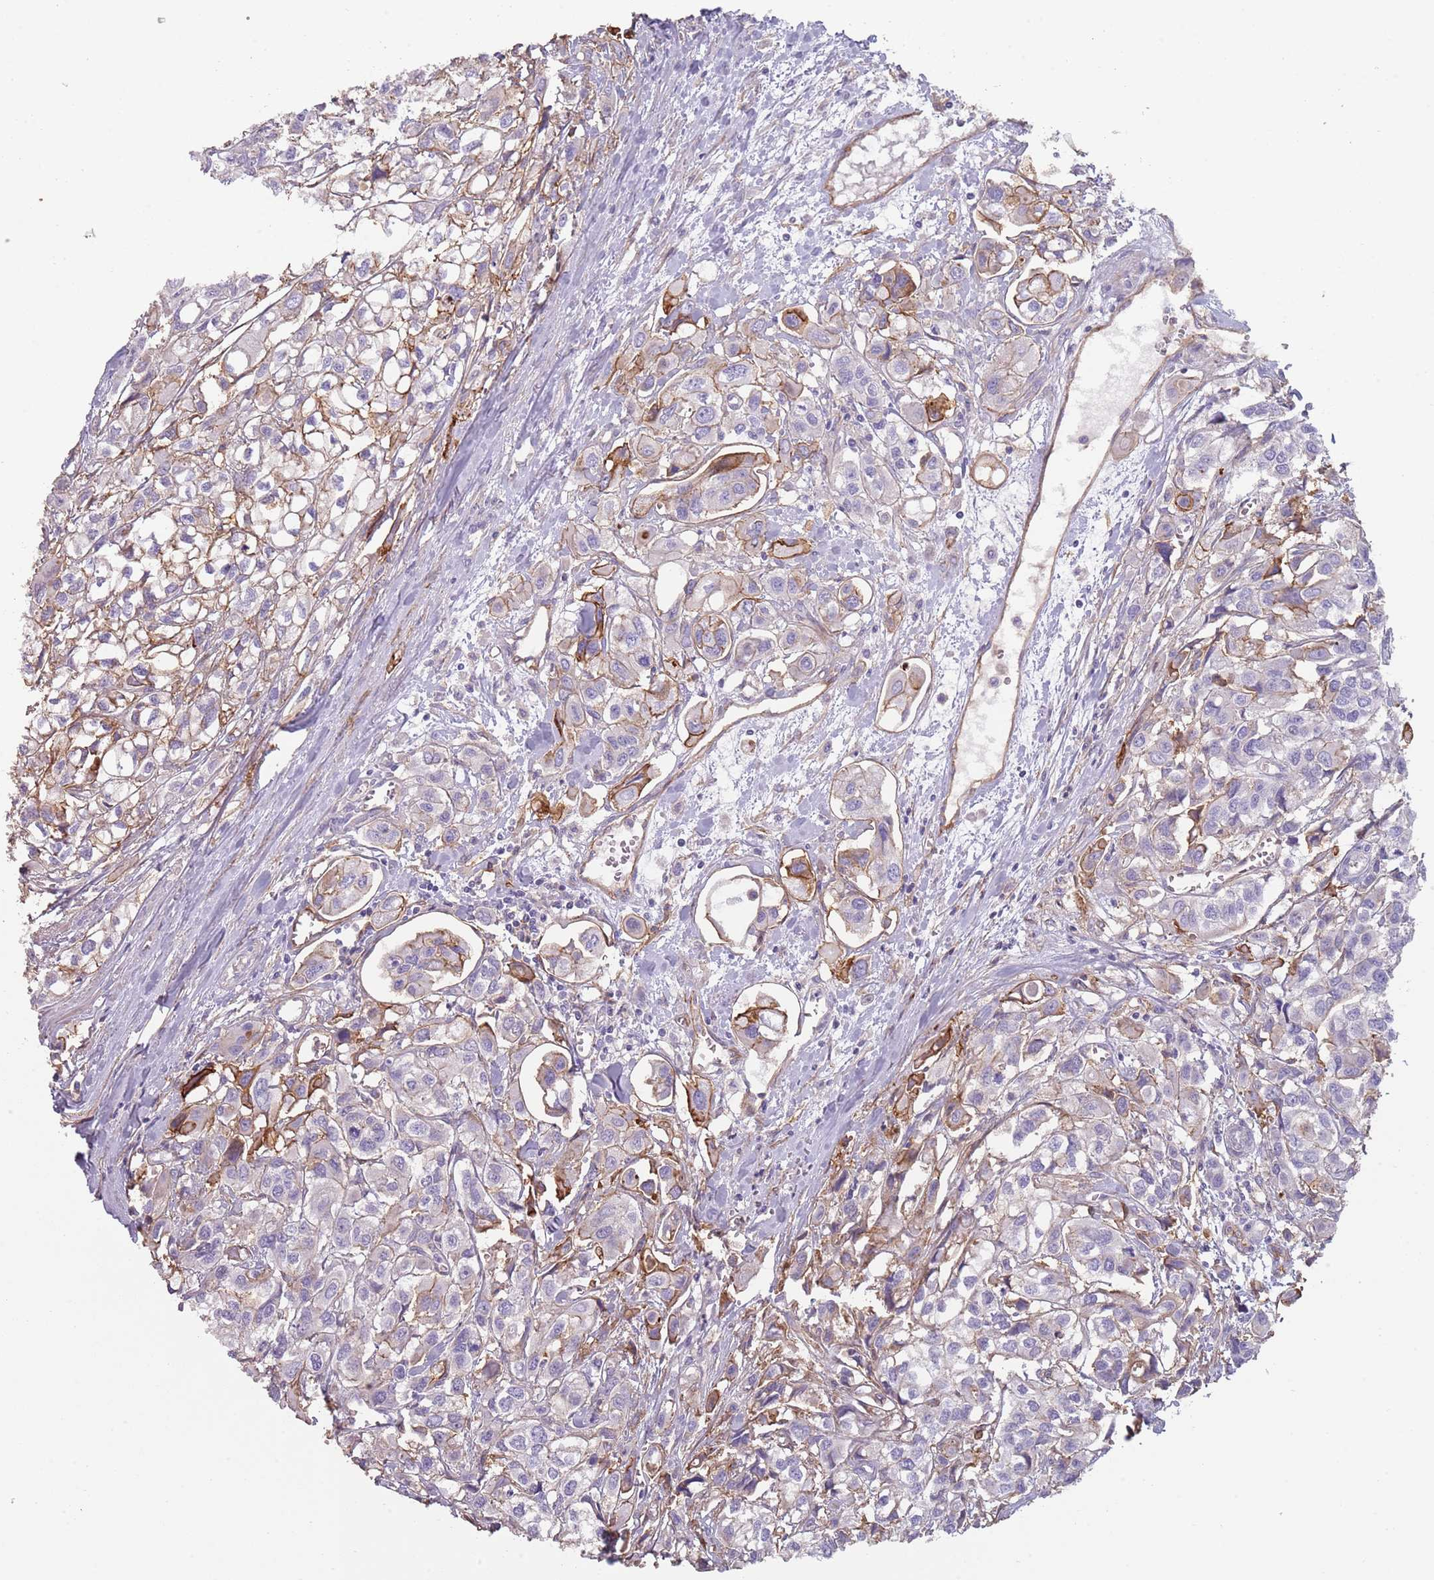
{"staining": {"intensity": "moderate", "quantity": "<25%", "location": "cytoplasmic/membranous"}, "tissue": "urothelial cancer", "cell_type": "Tumor cells", "image_type": "cancer", "snomed": [{"axis": "morphology", "description": "Urothelial carcinoma, High grade"}, {"axis": "topography", "description": "Urinary bladder"}], "caption": "Immunohistochemical staining of human urothelial cancer displays moderate cytoplasmic/membranous protein staining in approximately <25% of tumor cells.", "gene": "NBPF3", "patient": {"sex": "male", "age": 67}}